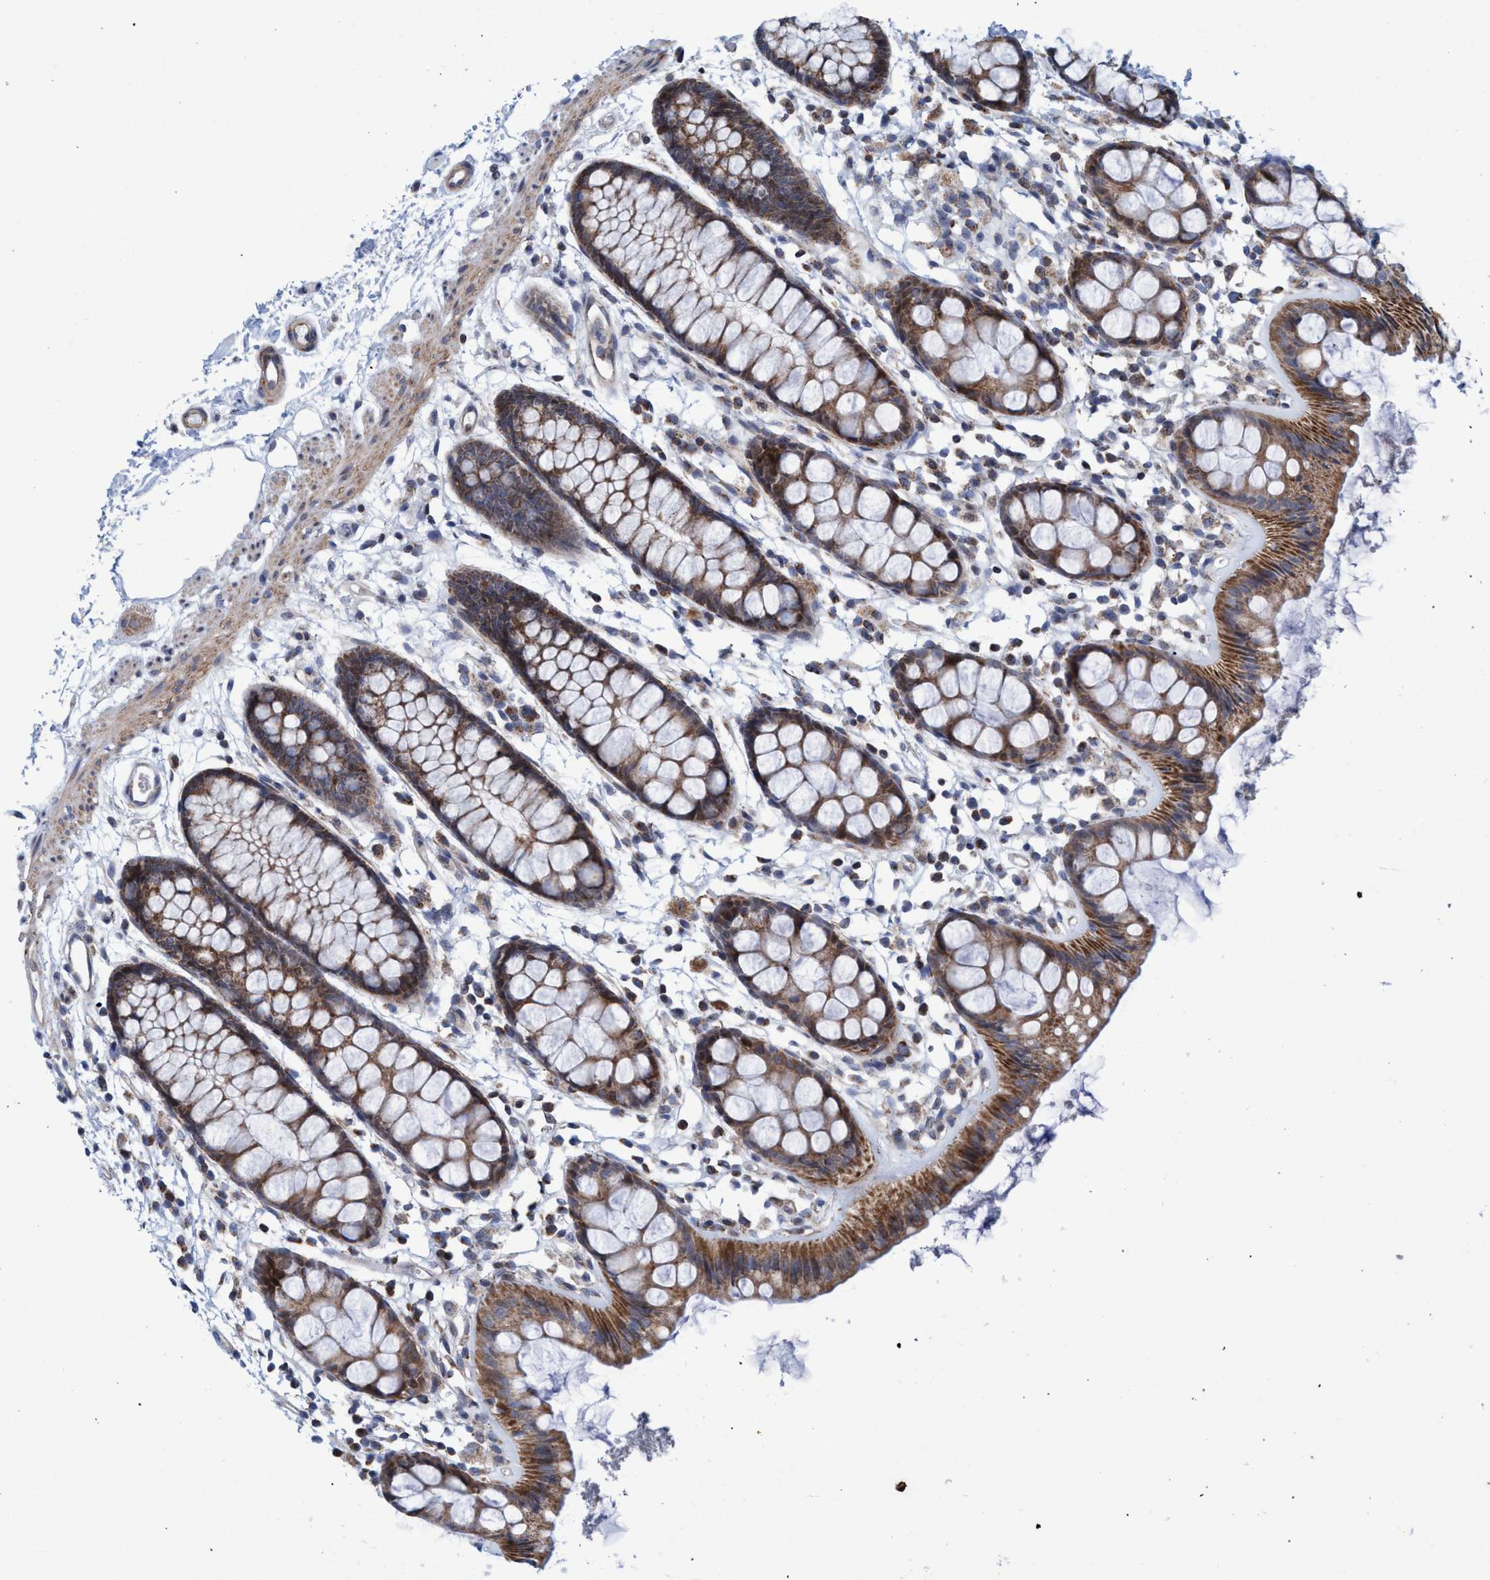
{"staining": {"intensity": "moderate", "quantity": ">75%", "location": "cytoplasmic/membranous"}, "tissue": "rectum", "cell_type": "Glandular cells", "image_type": "normal", "snomed": [{"axis": "morphology", "description": "Normal tissue, NOS"}, {"axis": "topography", "description": "Rectum"}], "caption": "Brown immunohistochemical staining in benign rectum shows moderate cytoplasmic/membranous expression in approximately >75% of glandular cells.", "gene": "POLR1F", "patient": {"sex": "female", "age": 66}}